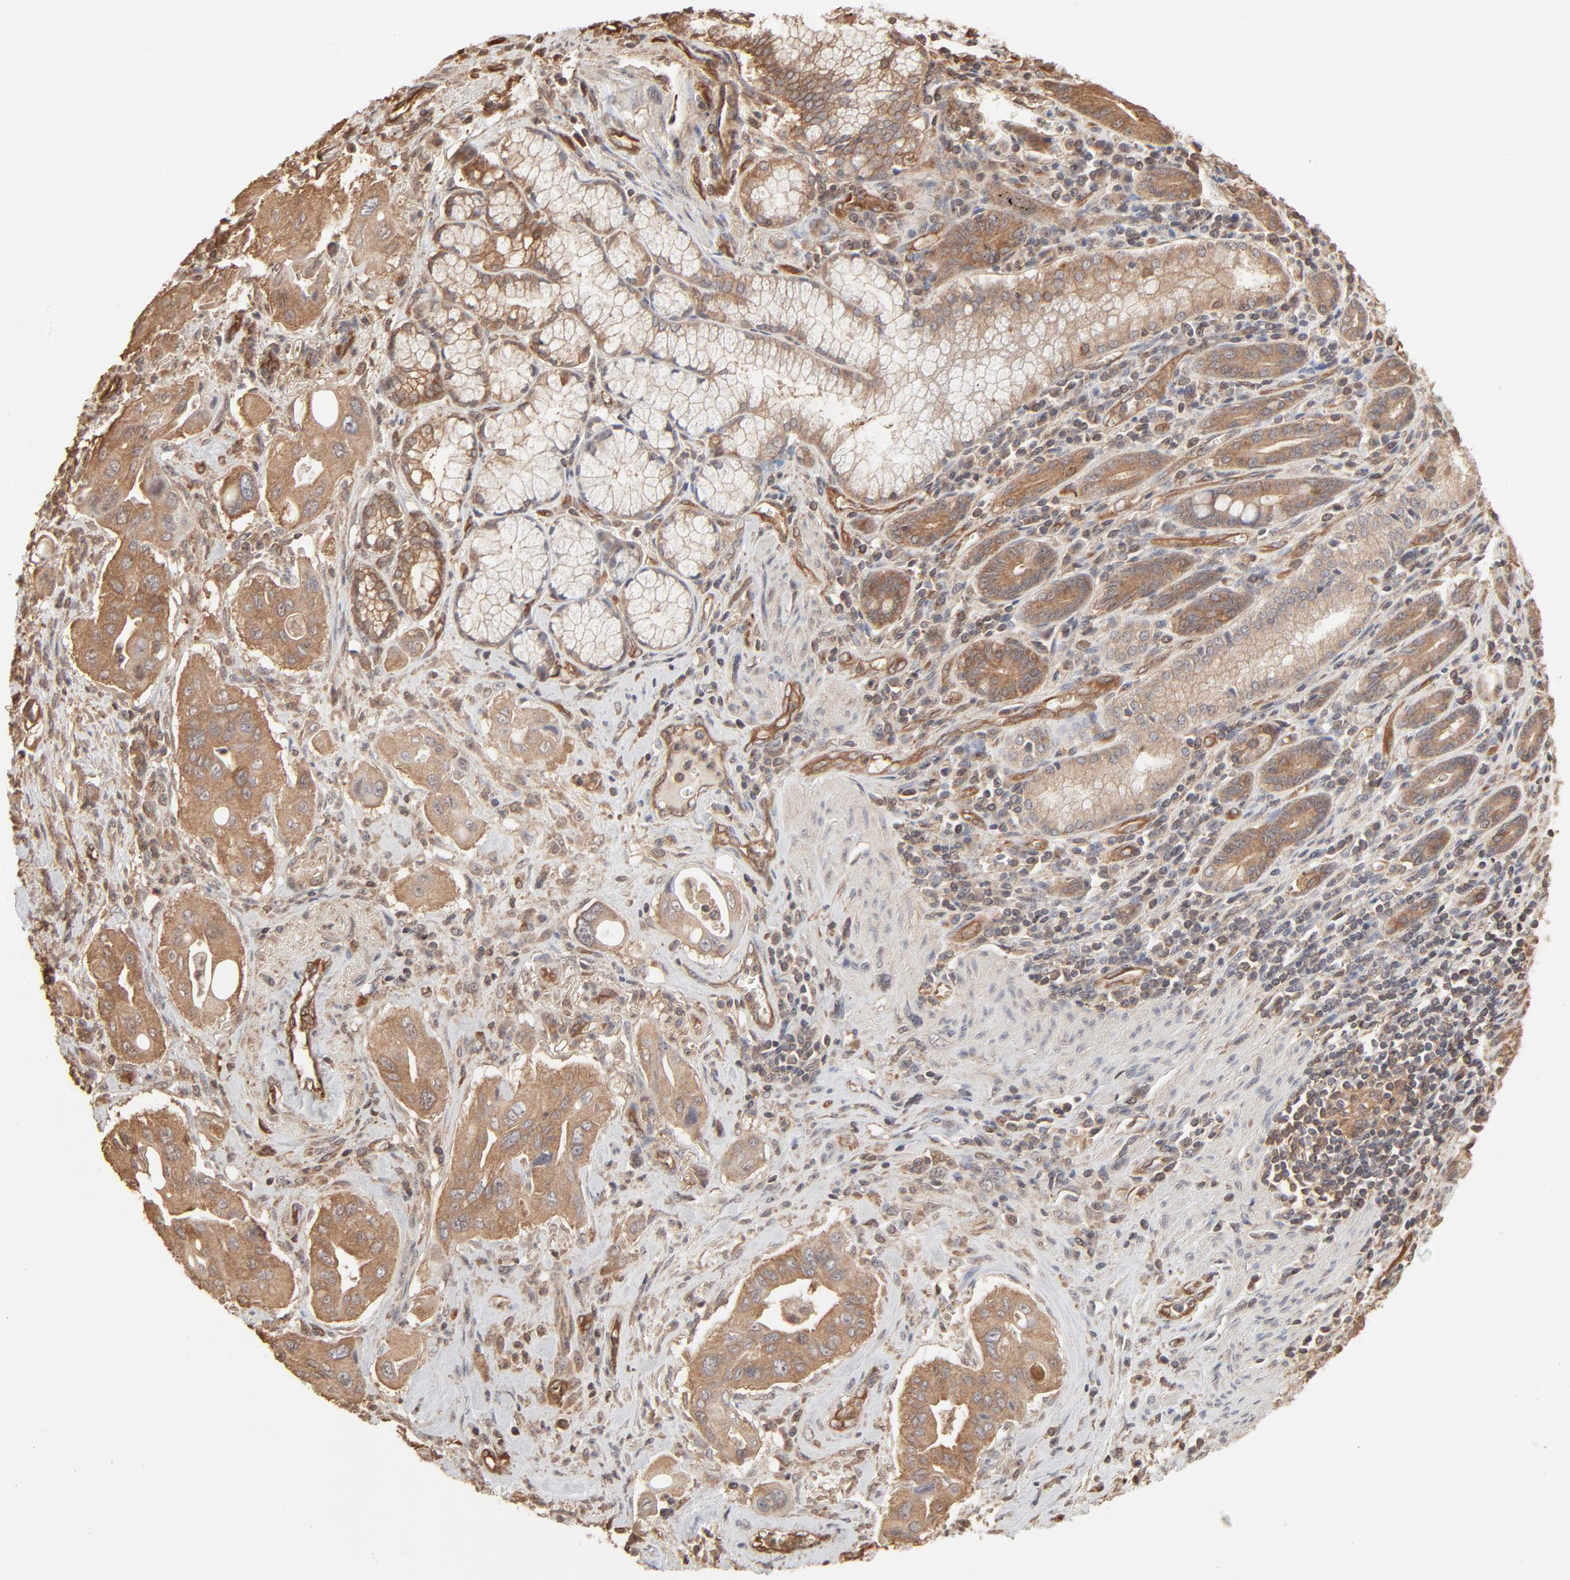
{"staining": {"intensity": "moderate", "quantity": ">75%", "location": "cytoplasmic/membranous"}, "tissue": "pancreatic cancer", "cell_type": "Tumor cells", "image_type": "cancer", "snomed": [{"axis": "morphology", "description": "Adenocarcinoma, NOS"}, {"axis": "topography", "description": "Pancreas"}], "caption": "Immunohistochemistry of human pancreatic adenocarcinoma shows medium levels of moderate cytoplasmic/membranous expression in approximately >75% of tumor cells.", "gene": "PPP2CA", "patient": {"sex": "male", "age": 77}}